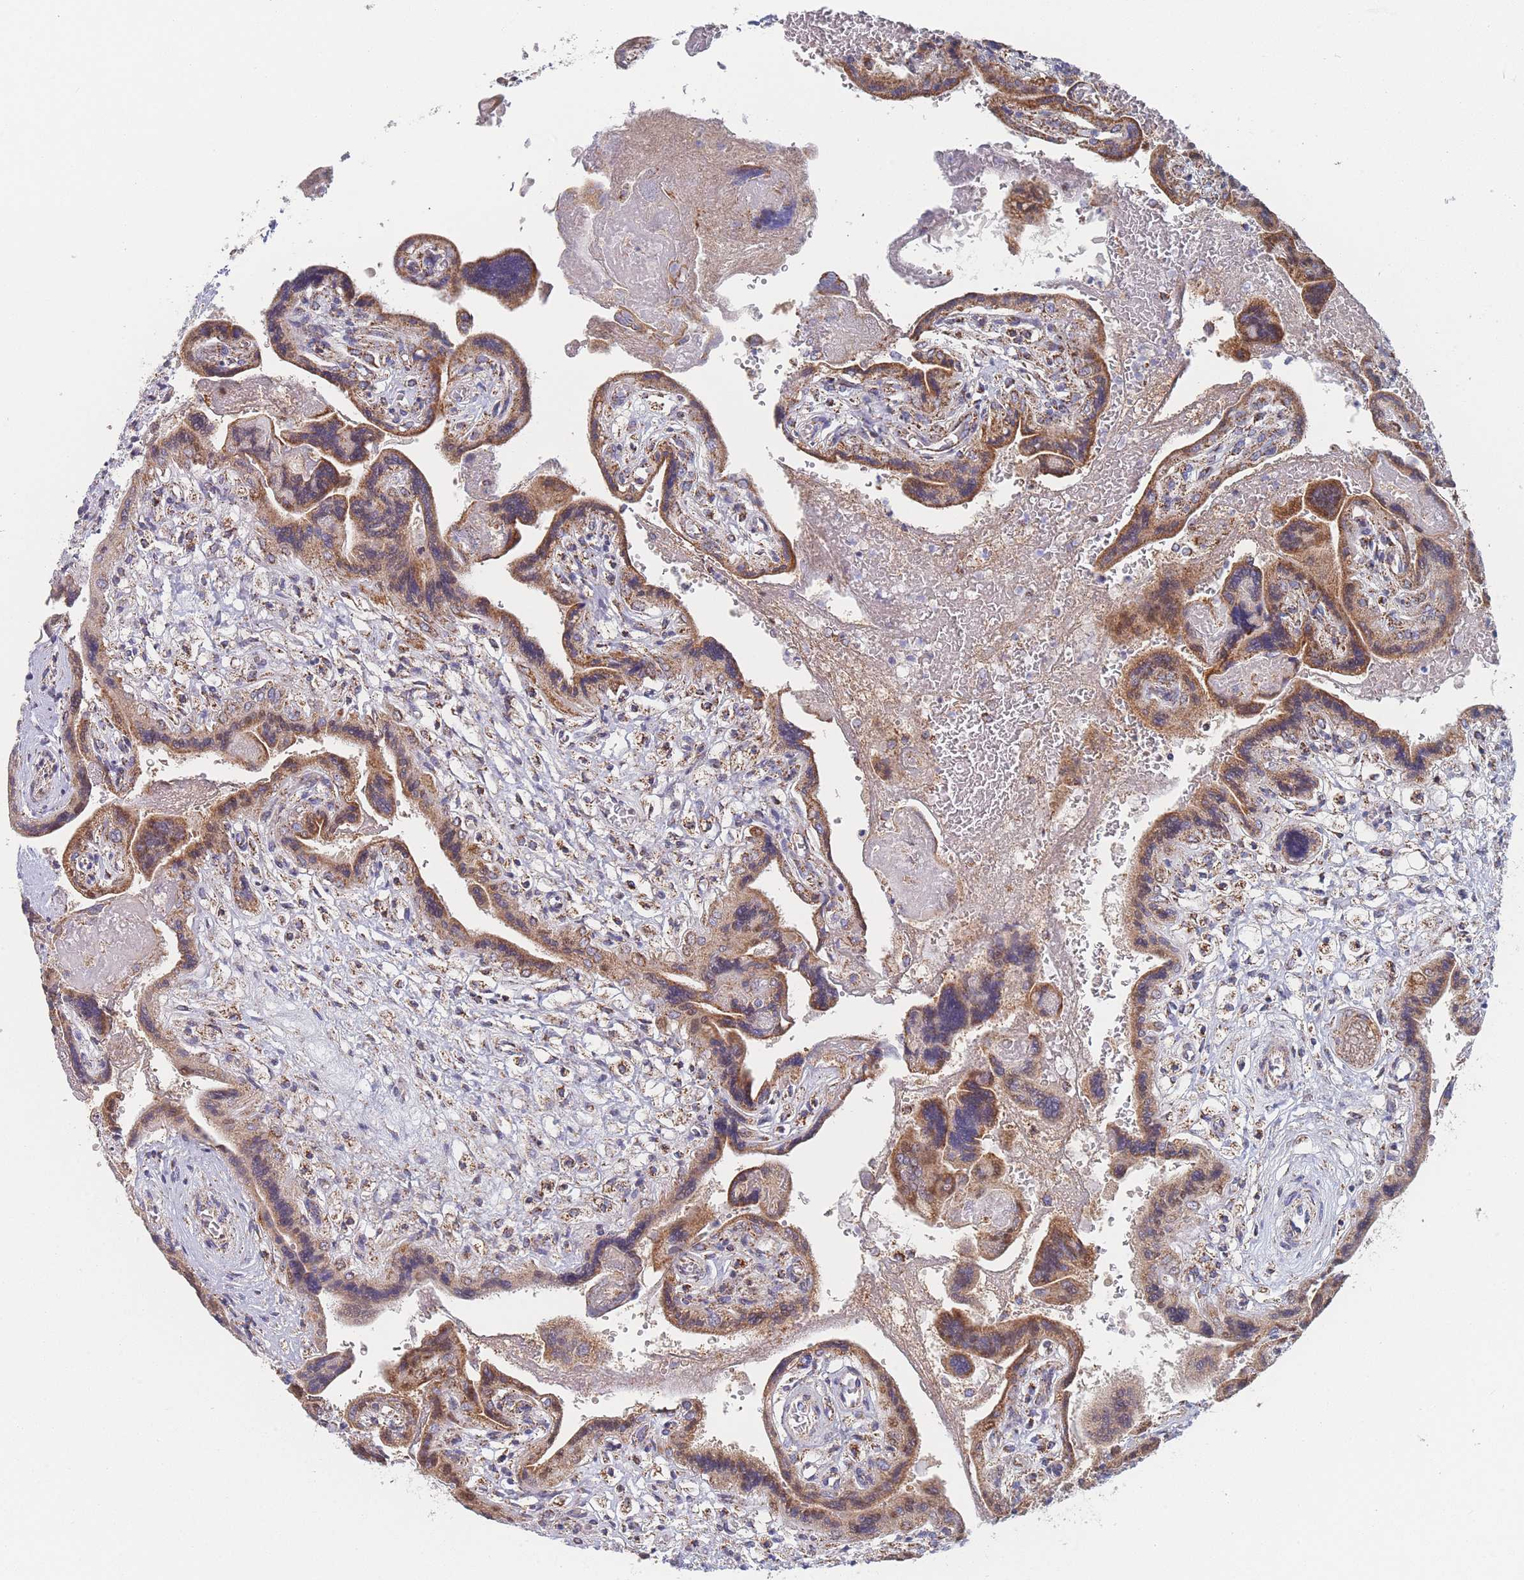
{"staining": {"intensity": "moderate", "quantity": ">75%", "location": "cytoplasmic/membranous"}, "tissue": "placenta", "cell_type": "Trophoblastic cells", "image_type": "normal", "snomed": [{"axis": "morphology", "description": "Normal tissue, NOS"}, {"axis": "topography", "description": "Placenta"}], "caption": "A micrograph of human placenta stained for a protein reveals moderate cytoplasmic/membranous brown staining in trophoblastic cells. The staining is performed using DAB brown chromogen to label protein expression. The nuclei are counter-stained blue using hematoxylin.", "gene": "IKZF4", "patient": {"sex": "female", "age": 37}}